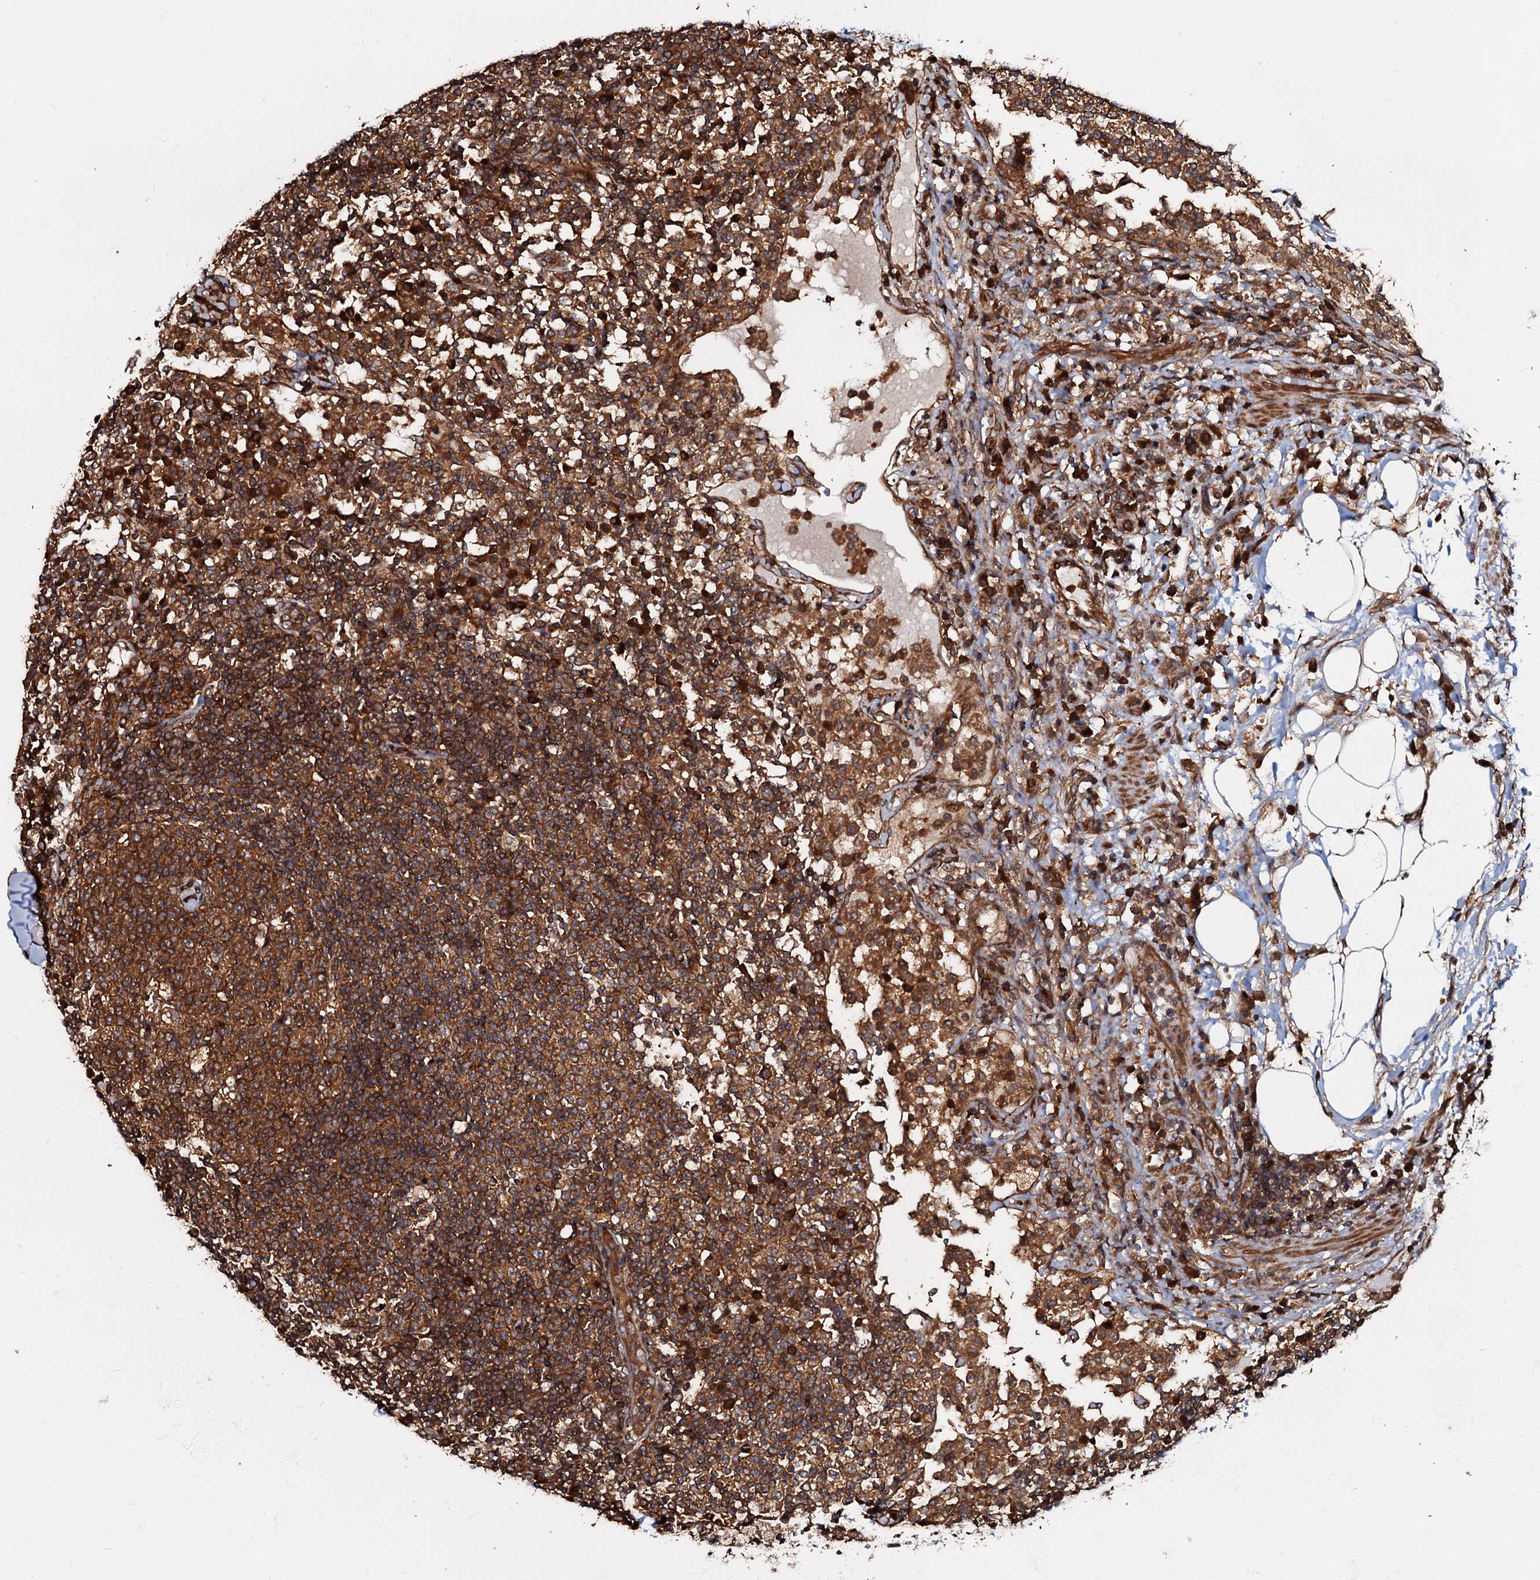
{"staining": {"intensity": "strong", "quantity": ">75%", "location": "cytoplasmic/membranous"}, "tissue": "lymph node", "cell_type": "Germinal center cells", "image_type": "normal", "snomed": [{"axis": "morphology", "description": "Normal tissue, NOS"}, {"axis": "topography", "description": "Lymph node"}], "caption": "This micrograph shows immunohistochemistry staining of normal lymph node, with high strong cytoplasmic/membranous positivity in about >75% of germinal center cells.", "gene": "OSBP", "patient": {"sex": "female", "age": 53}}